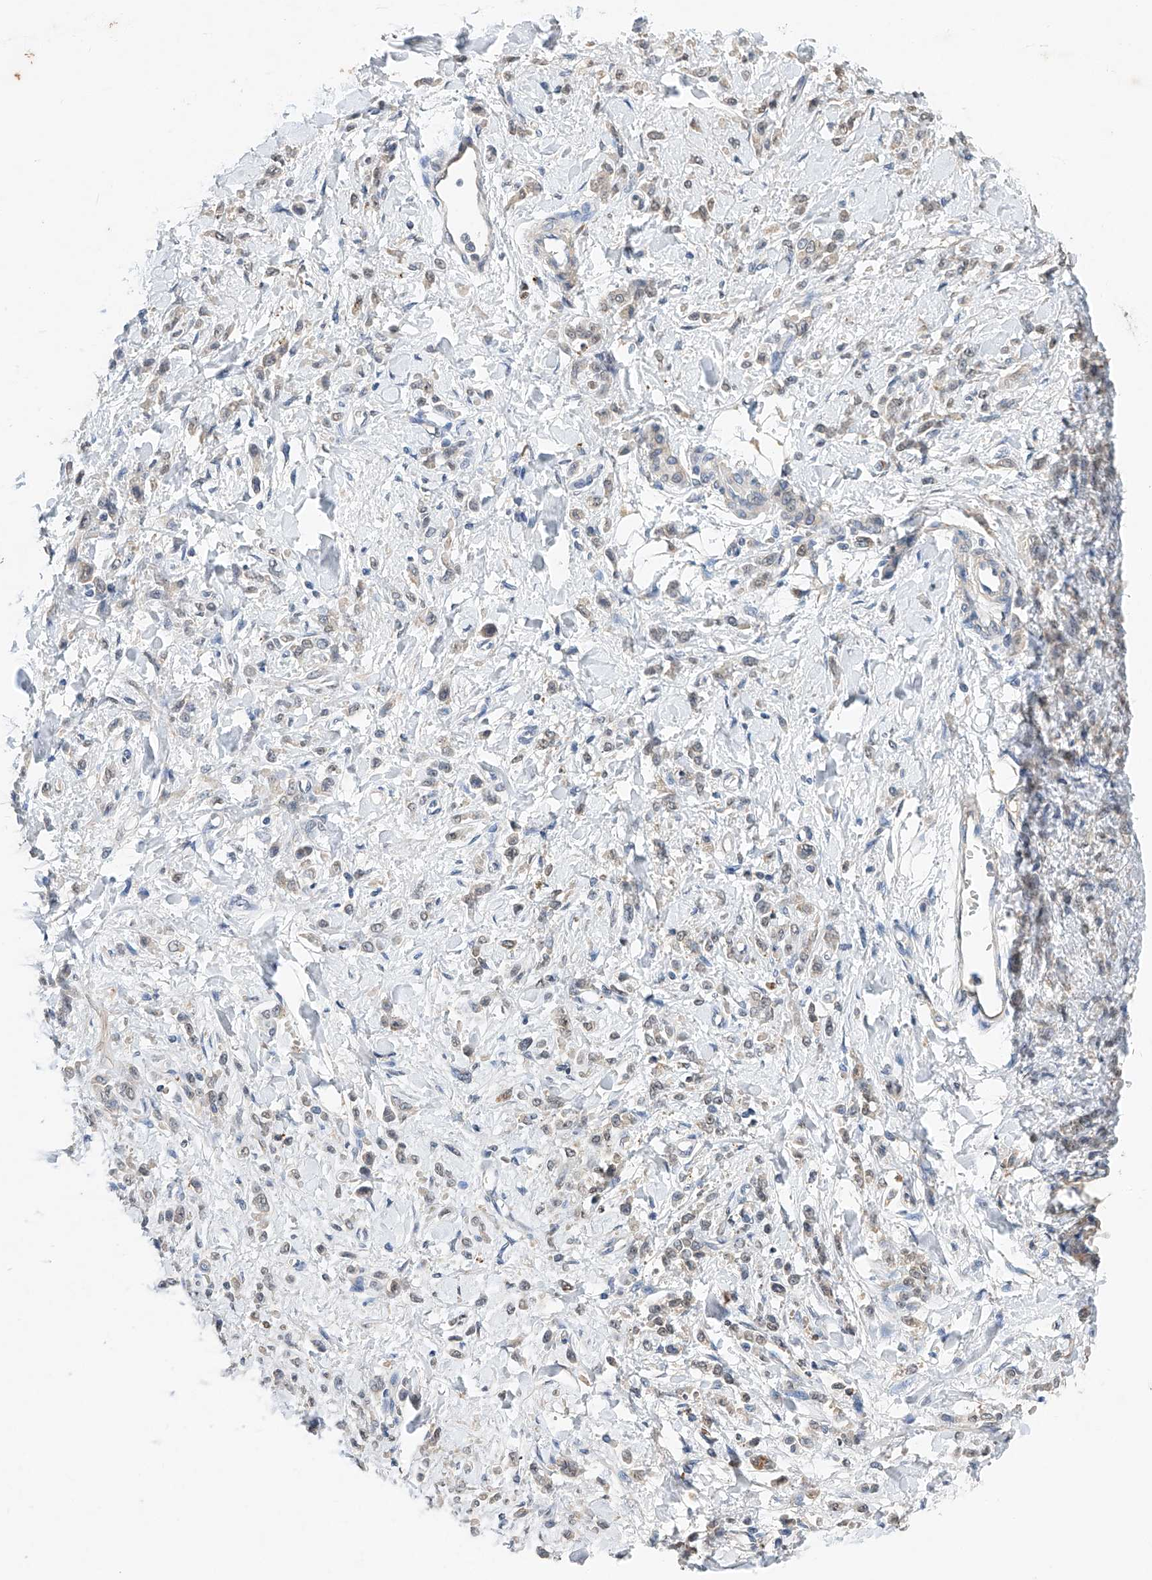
{"staining": {"intensity": "weak", "quantity": "<25%", "location": "nuclear"}, "tissue": "stomach cancer", "cell_type": "Tumor cells", "image_type": "cancer", "snomed": [{"axis": "morphology", "description": "Normal tissue, NOS"}, {"axis": "morphology", "description": "Adenocarcinoma, NOS"}, {"axis": "topography", "description": "Stomach"}], "caption": "This image is of stomach adenocarcinoma stained with IHC to label a protein in brown with the nuclei are counter-stained blue. There is no expression in tumor cells.", "gene": "CTDP1", "patient": {"sex": "male", "age": 82}}